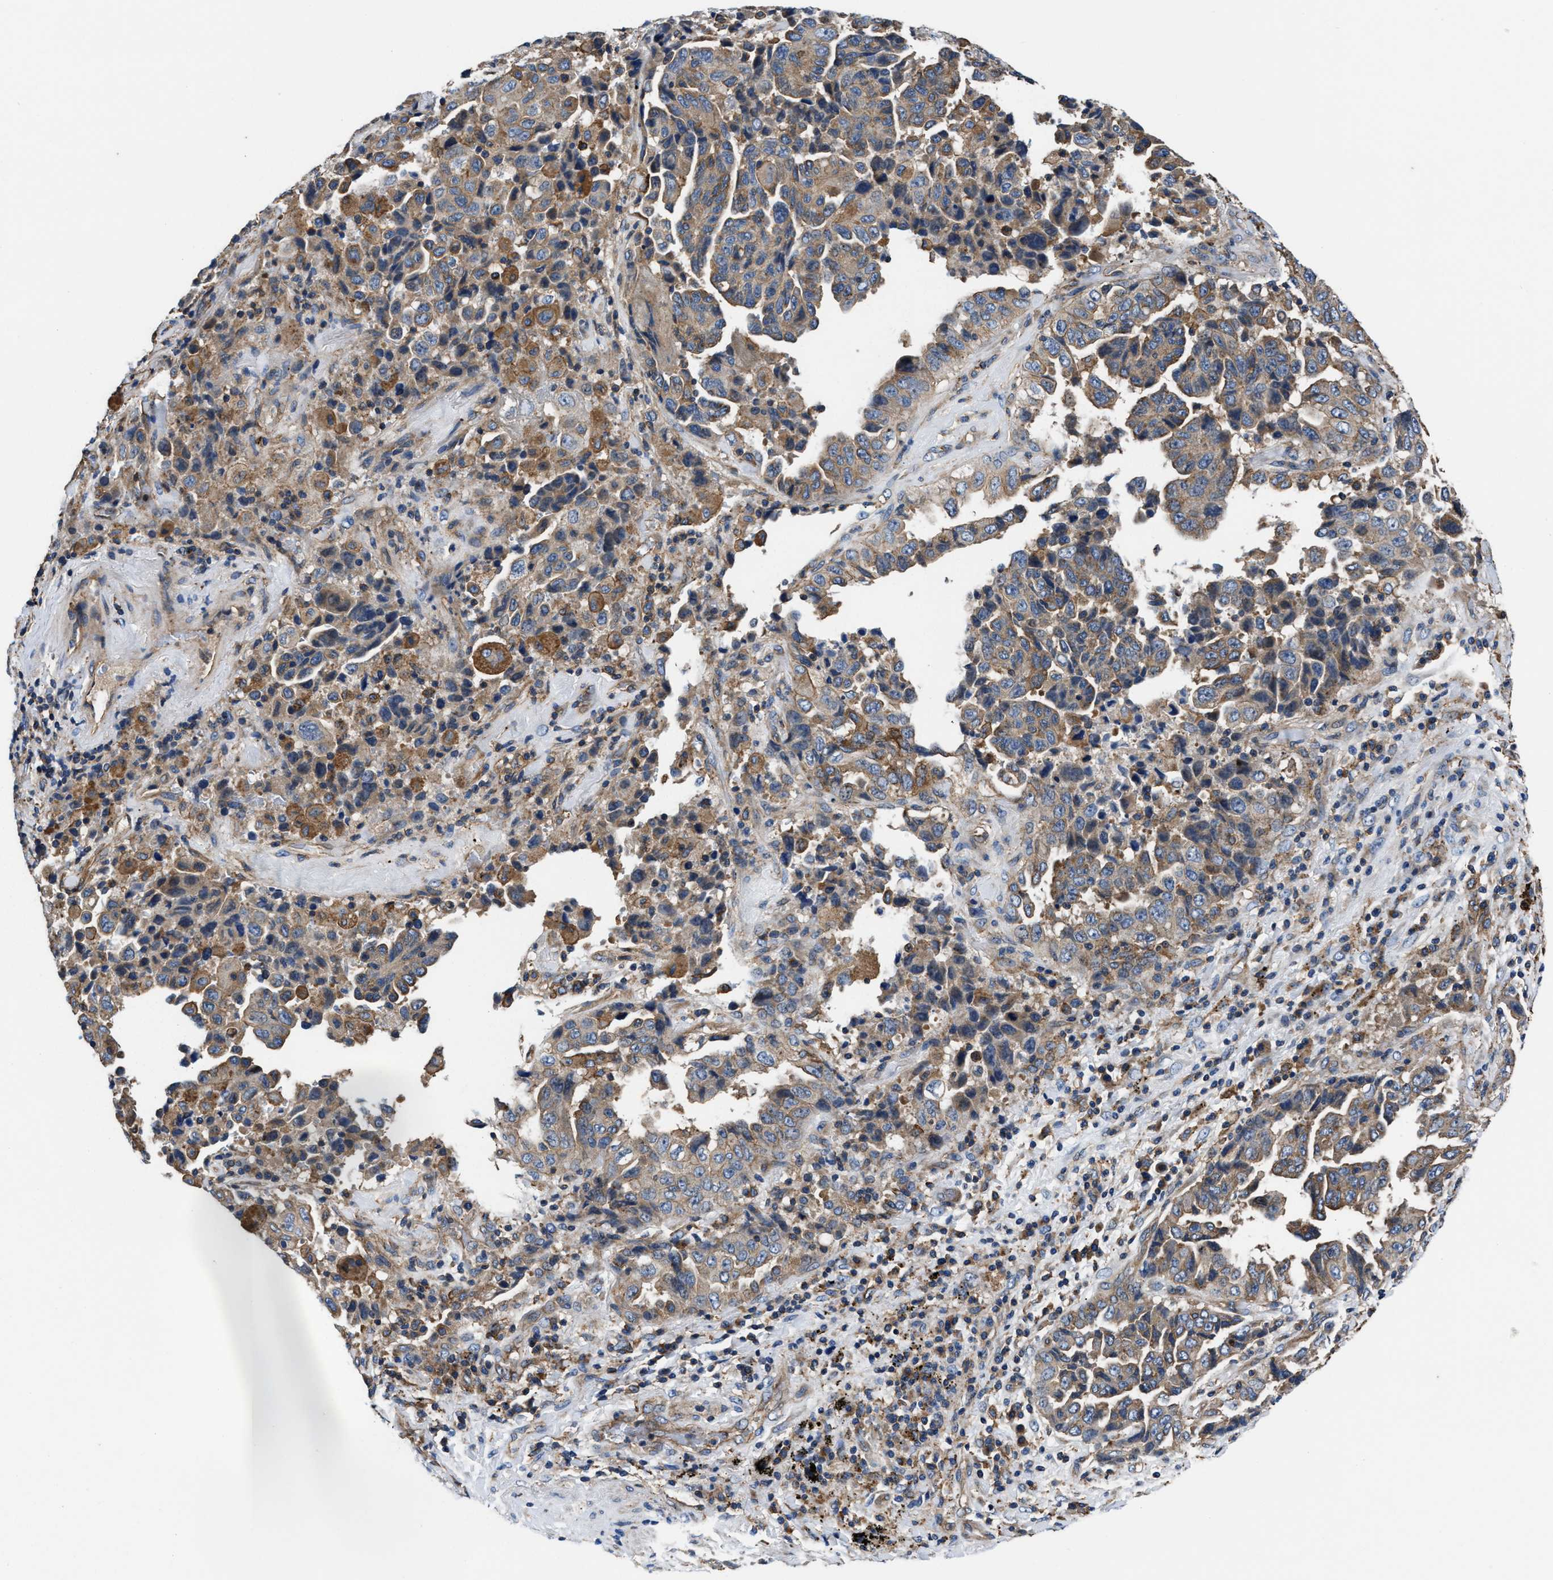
{"staining": {"intensity": "weak", "quantity": ">75%", "location": "cytoplasmic/membranous"}, "tissue": "lung cancer", "cell_type": "Tumor cells", "image_type": "cancer", "snomed": [{"axis": "morphology", "description": "Adenocarcinoma, NOS"}, {"axis": "topography", "description": "Lung"}], "caption": "Protein expression analysis of adenocarcinoma (lung) displays weak cytoplasmic/membranous staining in about >75% of tumor cells. (brown staining indicates protein expression, while blue staining denotes nuclei).", "gene": "PPP1R9B", "patient": {"sex": "female", "age": 51}}